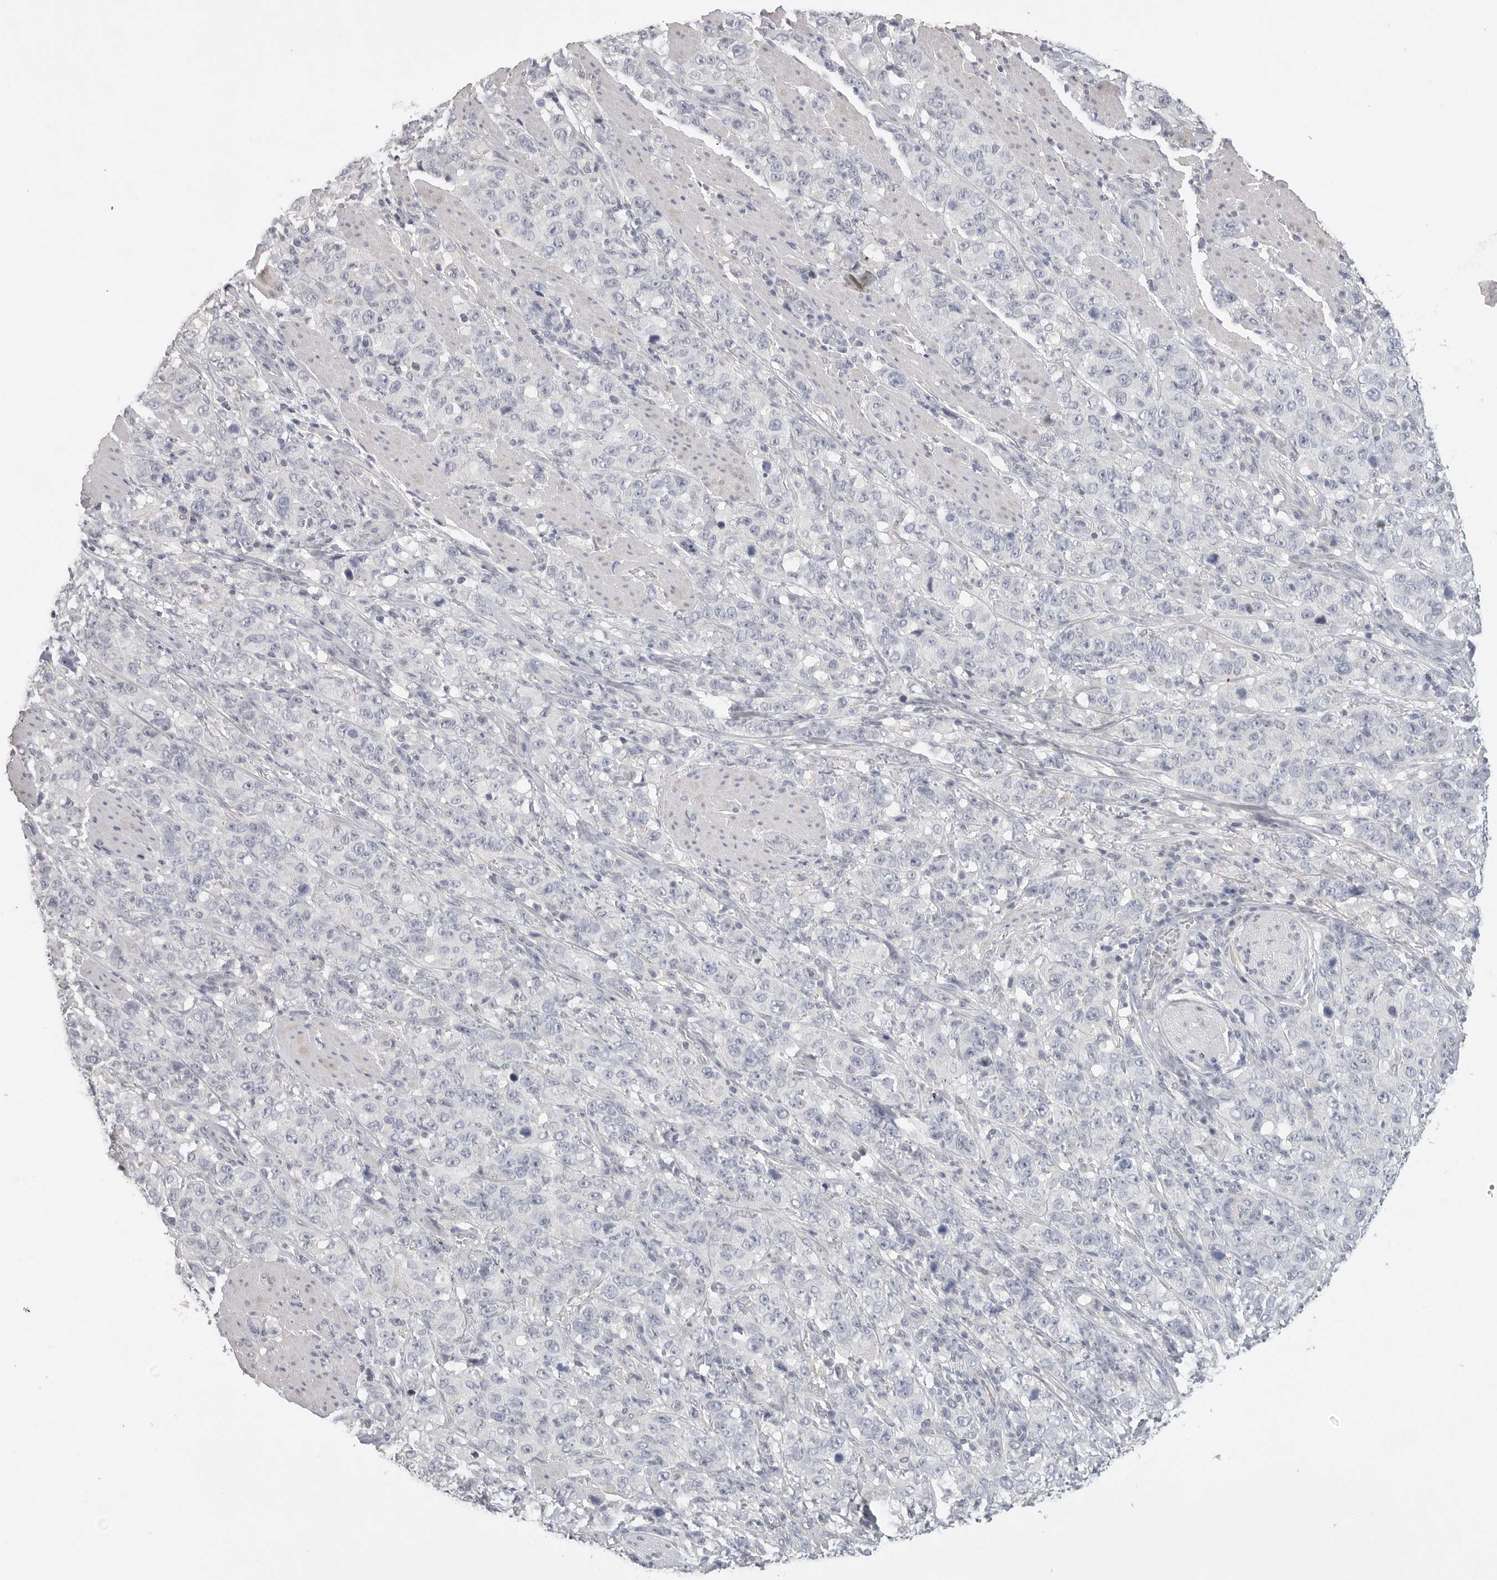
{"staining": {"intensity": "negative", "quantity": "none", "location": "none"}, "tissue": "stomach cancer", "cell_type": "Tumor cells", "image_type": "cancer", "snomed": [{"axis": "morphology", "description": "Adenocarcinoma, NOS"}, {"axis": "topography", "description": "Stomach"}], "caption": "Tumor cells show no significant protein expression in adenocarcinoma (stomach).", "gene": "FBN2", "patient": {"sex": "male", "age": 48}}